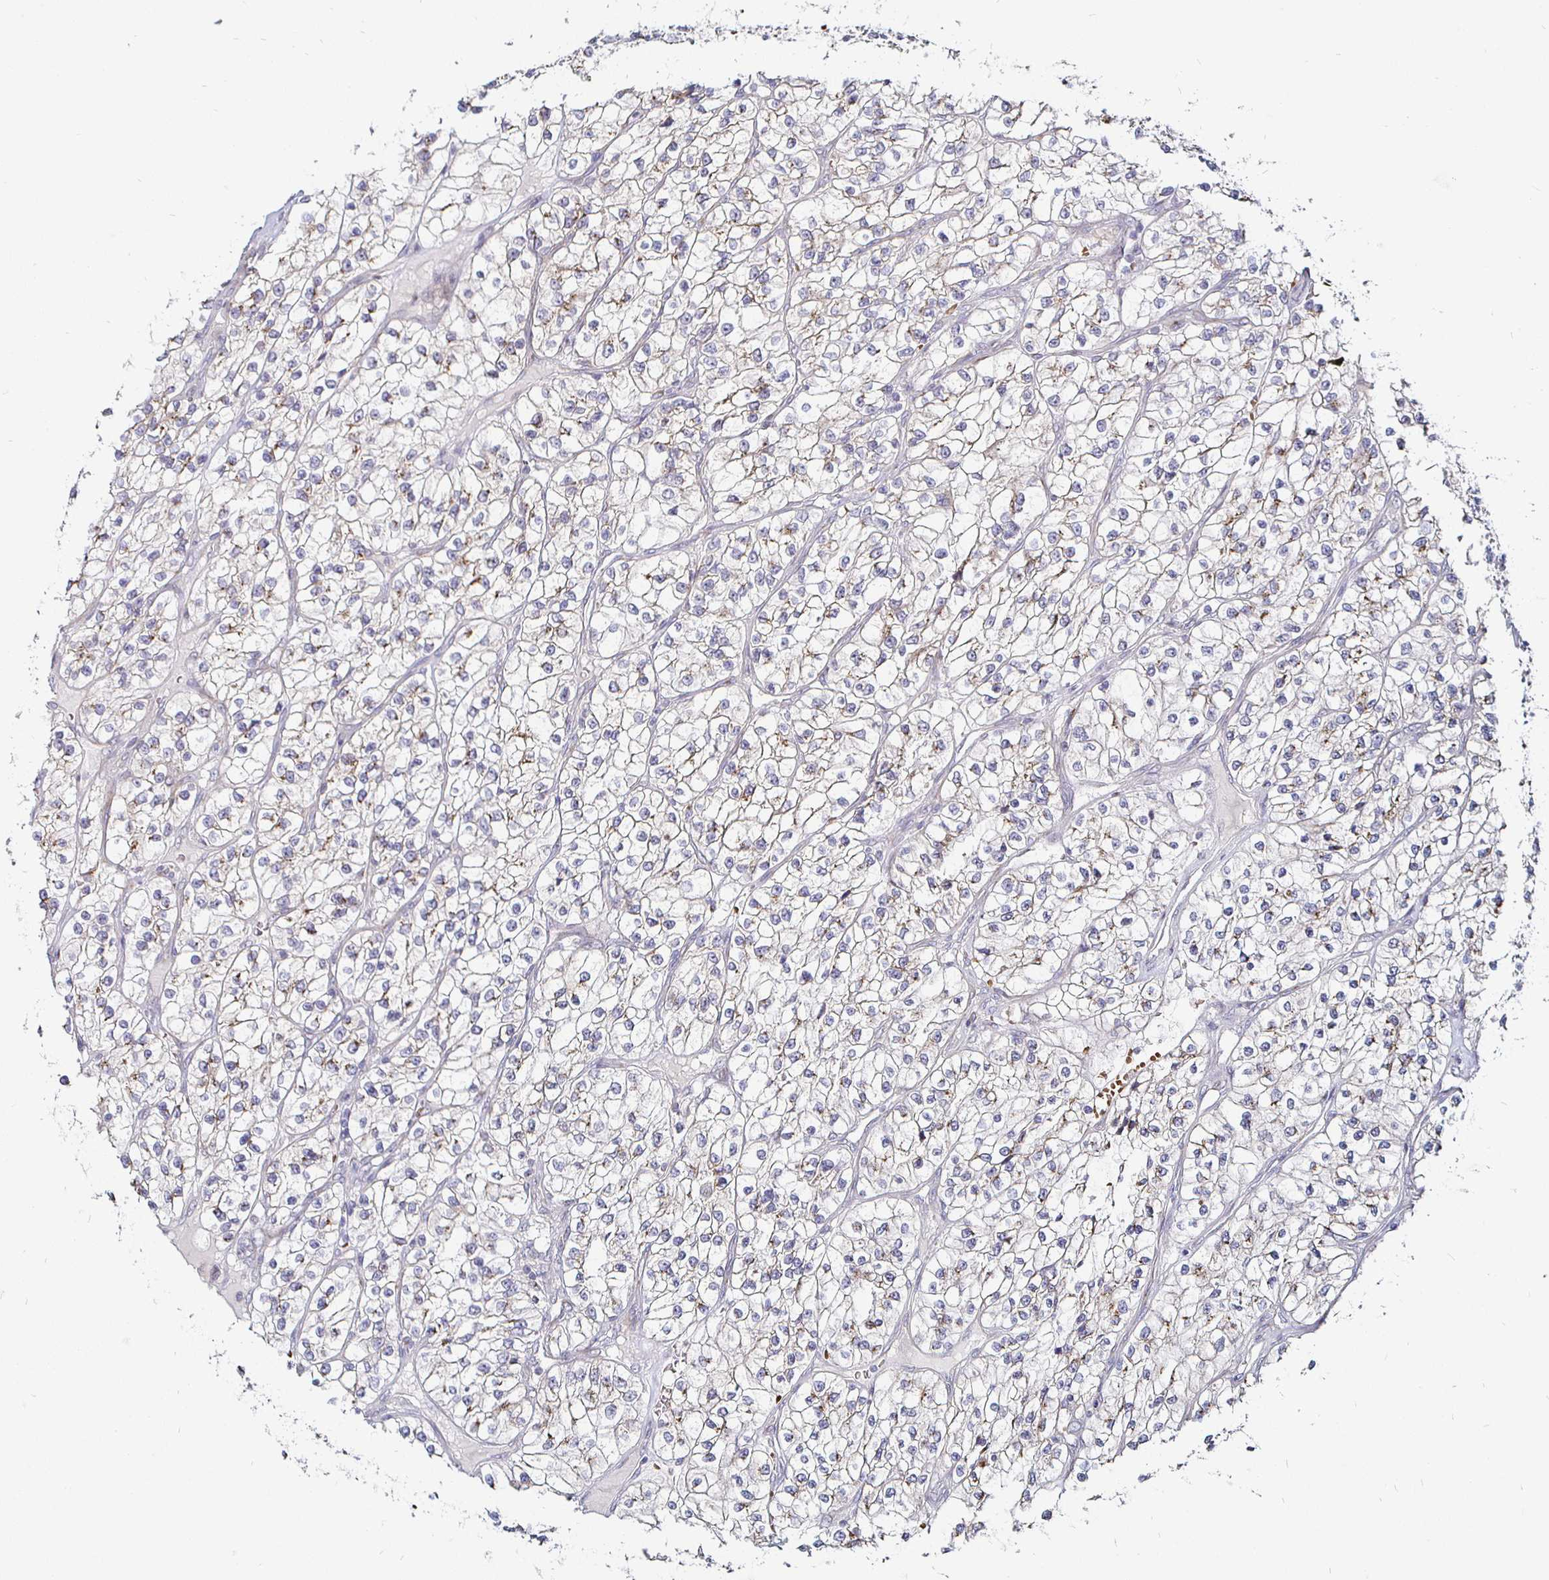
{"staining": {"intensity": "weak", "quantity": "<25%", "location": "cytoplasmic/membranous"}, "tissue": "renal cancer", "cell_type": "Tumor cells", "image_type": "cancer", "snomed": [{"axis": "morphology", "description": "Adenocarcinoma, NOS"}, {"axis": "topography", "description": "Kidney"}], "caption": "A histopathology image of renal cancer (adenocarcinoma) stained for a protein exhibits no brown staining in tumor cells. (DAB immunohistochemistry visualized using brightfield microscopy, high magnification).", "gene": "ATG3", "patient": {"sex": "female", "age": 57}}